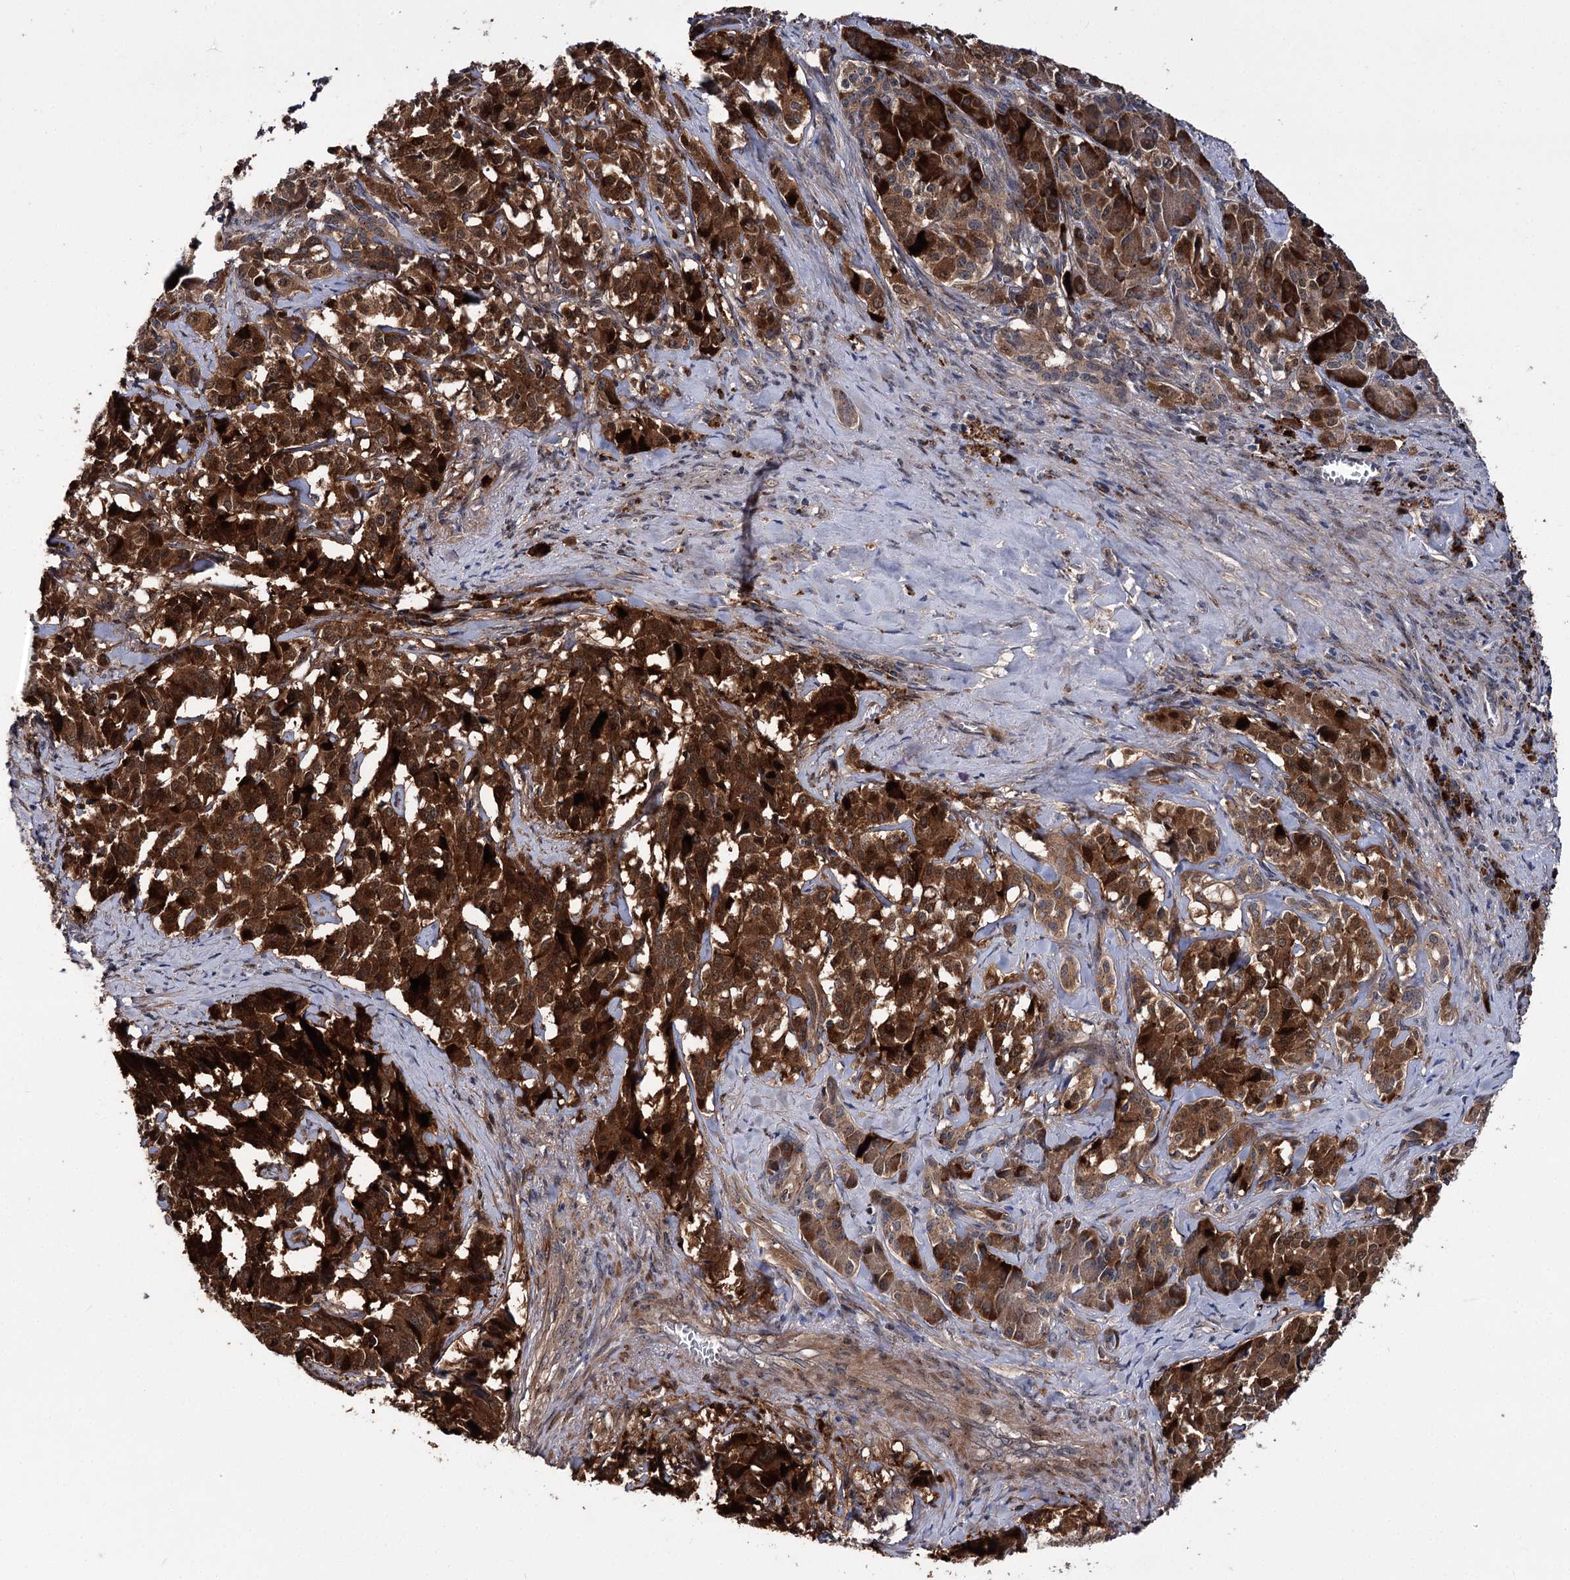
{"staining": {"intensity": "strong", "quantity": ">75%", "location": "cytoplasmic/membranous"}, "tissue": "pancreatic cancer", "cell_type": "Tumor cells", "image_type": "cancer", "snomed": [{"axis": "morphology", "description": "Adenocarcinoma, NOS"}, {"axis": "topography", "description": "Pancreas"}], "caption": "Immunohistochemistry image of neoplastic tissue: adenocarcinoma (pancreatic) stained using immunohistochemistry displays high levels of strong protein expression localized specifically in the cytoplasmic/membranous of tumor cells, appearing as a cytoplasmic/membranous brown color.", "gene": "MINDY3", "patient": {"sex": "female", "age": 74}}